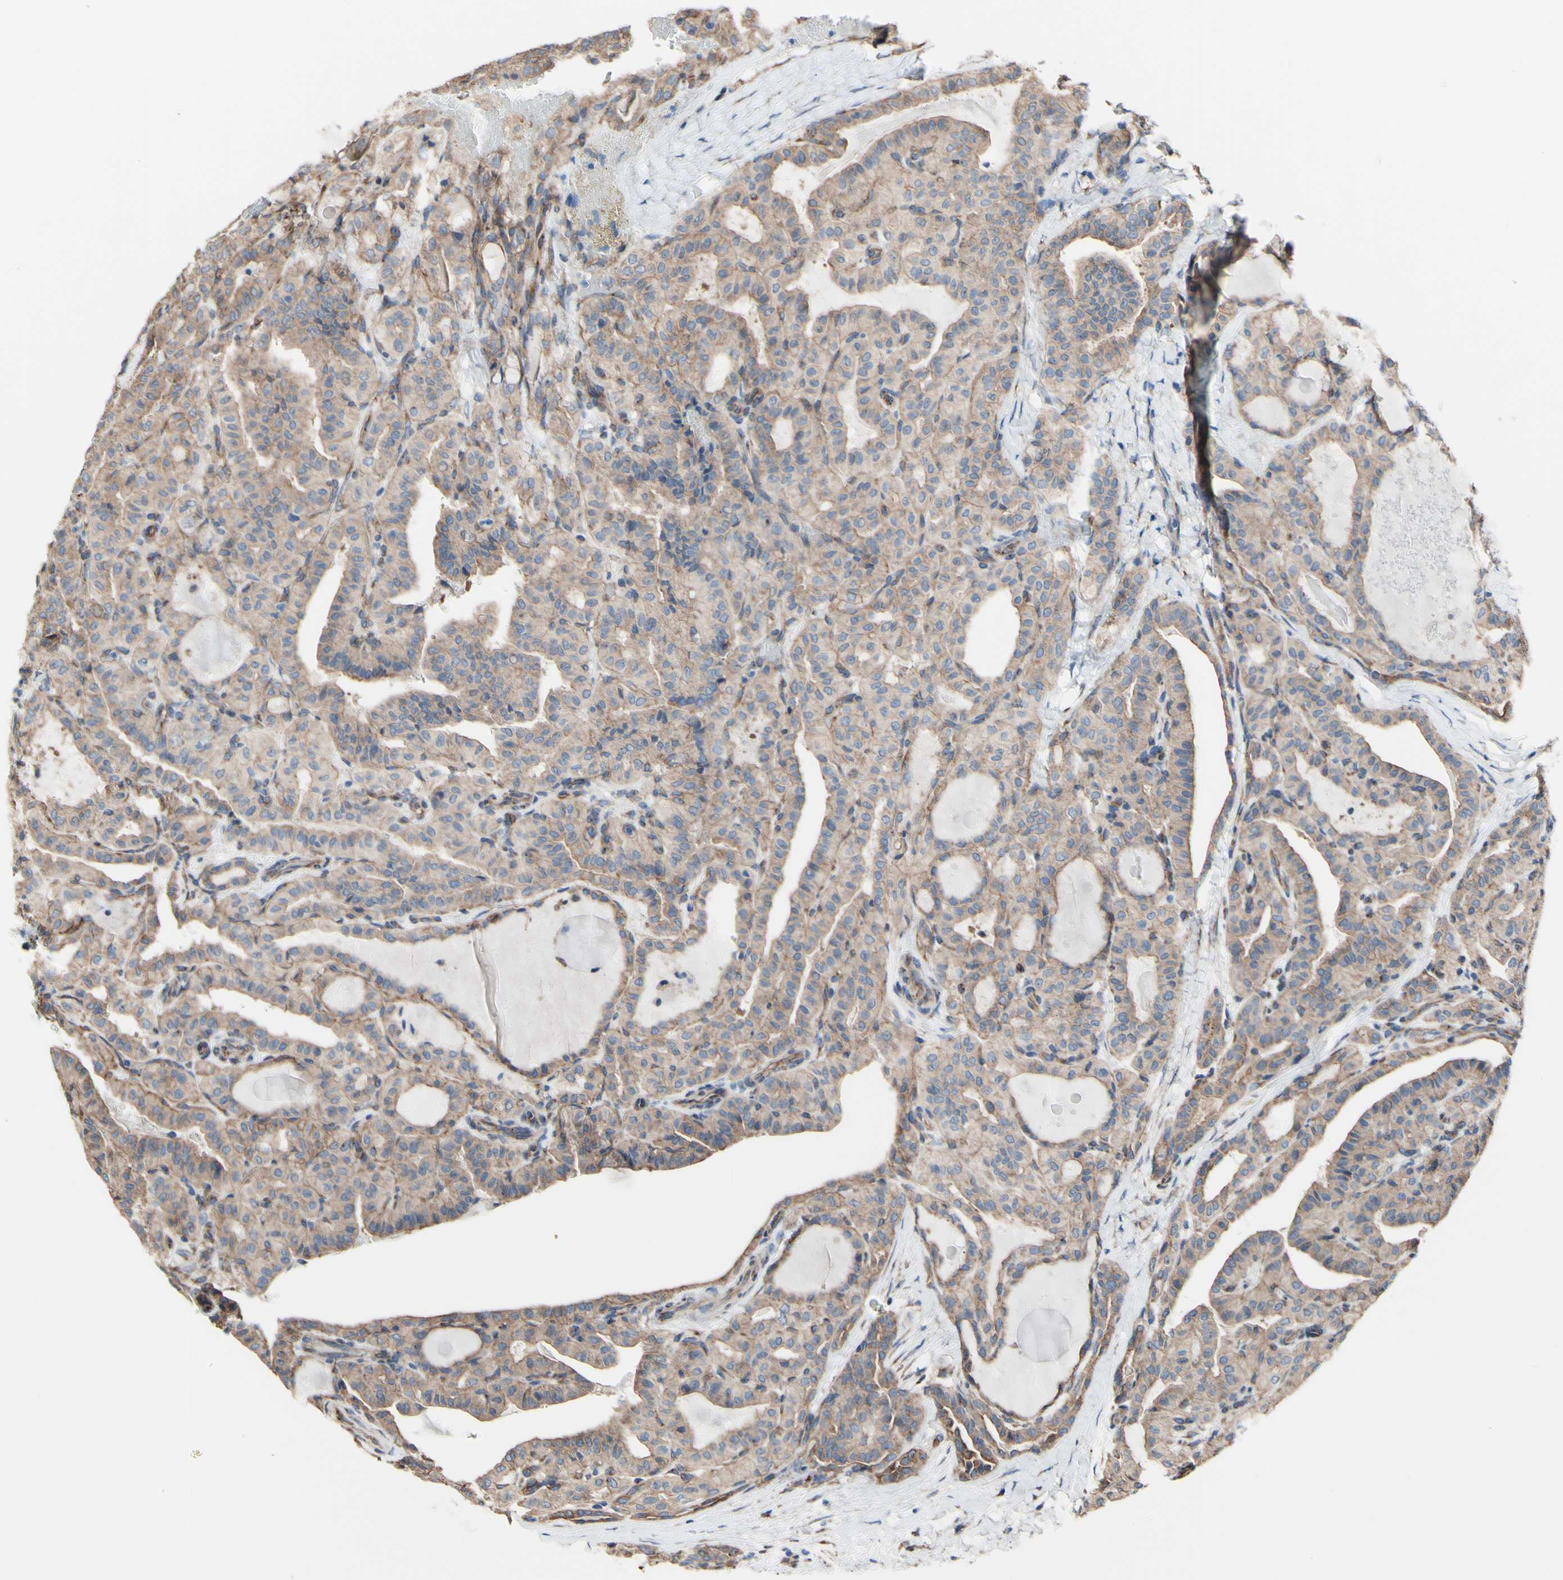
{"staining": {"intensity": "moderate", "quantity": ">75%", "location": "cytoplasmic/membranous"}, "tissue": "thyroid cancer", "cell_type": "Tumor cells", "image_type": "cancer", "snomed": [{"axis": "morphology", "description": "Papillary adenocarcinoma, NOS"}, {"axis": "topography", "description": "Thyroid gland"}], "caption": "A brown stain labels moderate cytoplasmic/membranous staining of a protein in human thyroid papillary adenocarcinoma tumor cells.", "gene": "LRIG3", "patient": {"sex": "male", "age": 77}}